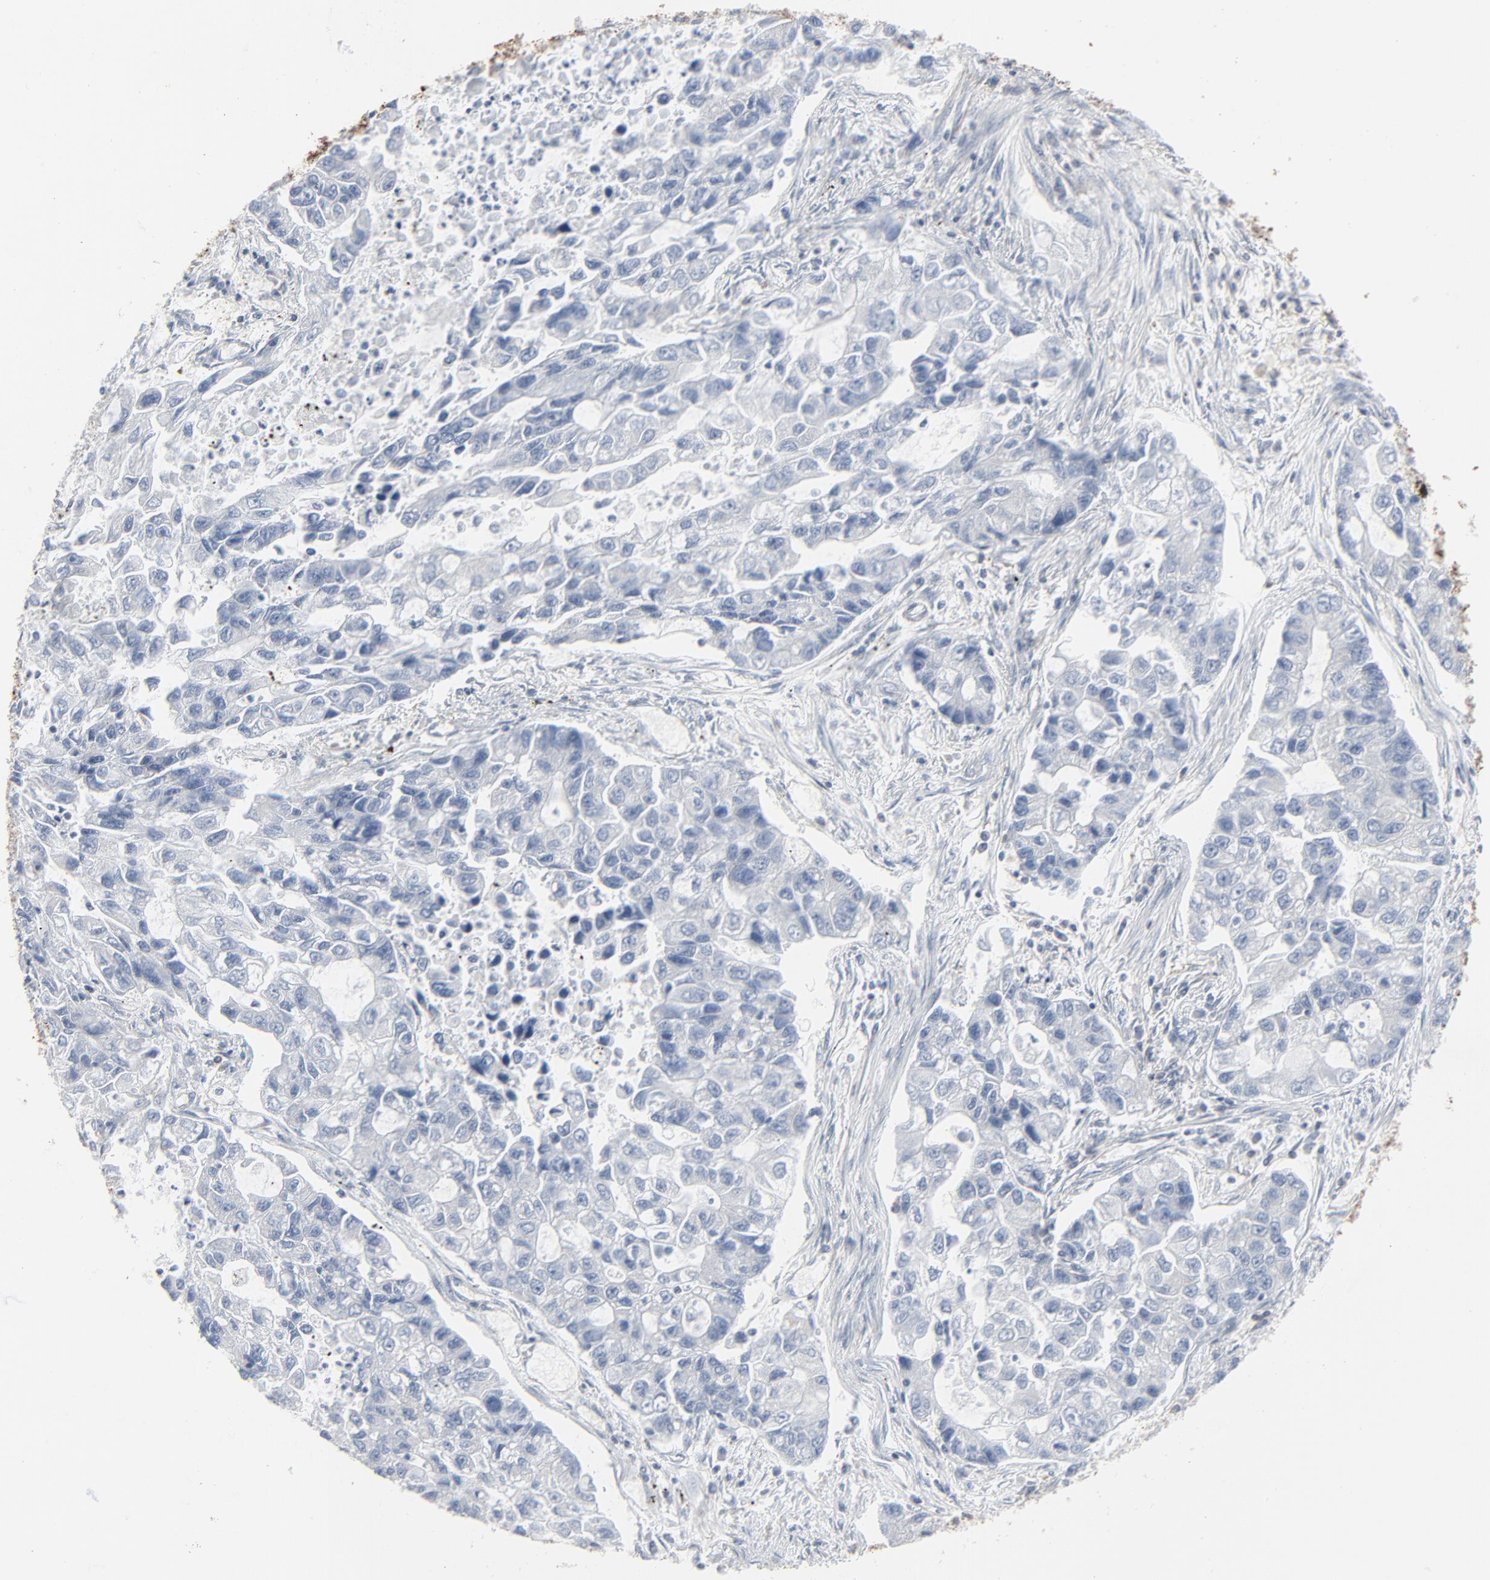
{"staining": {"intensity": "negative", "quantity": "none", "location": "none"}, "tissue": "lung cancer", "cell_type": "Tumor cells", "image_type": "cancer", "snomed": [{"axis": "morphology", "description": "Adenocarcinoma, NOS"}, {"axis": "topography", "description": "Lung"}], "caption": "IHC image of lung cancer stained for a protein (brown), which exhibits no positivity in tumor cells.", "gene": "OPTN", "patient": {"sex": "female", "age": 51}}